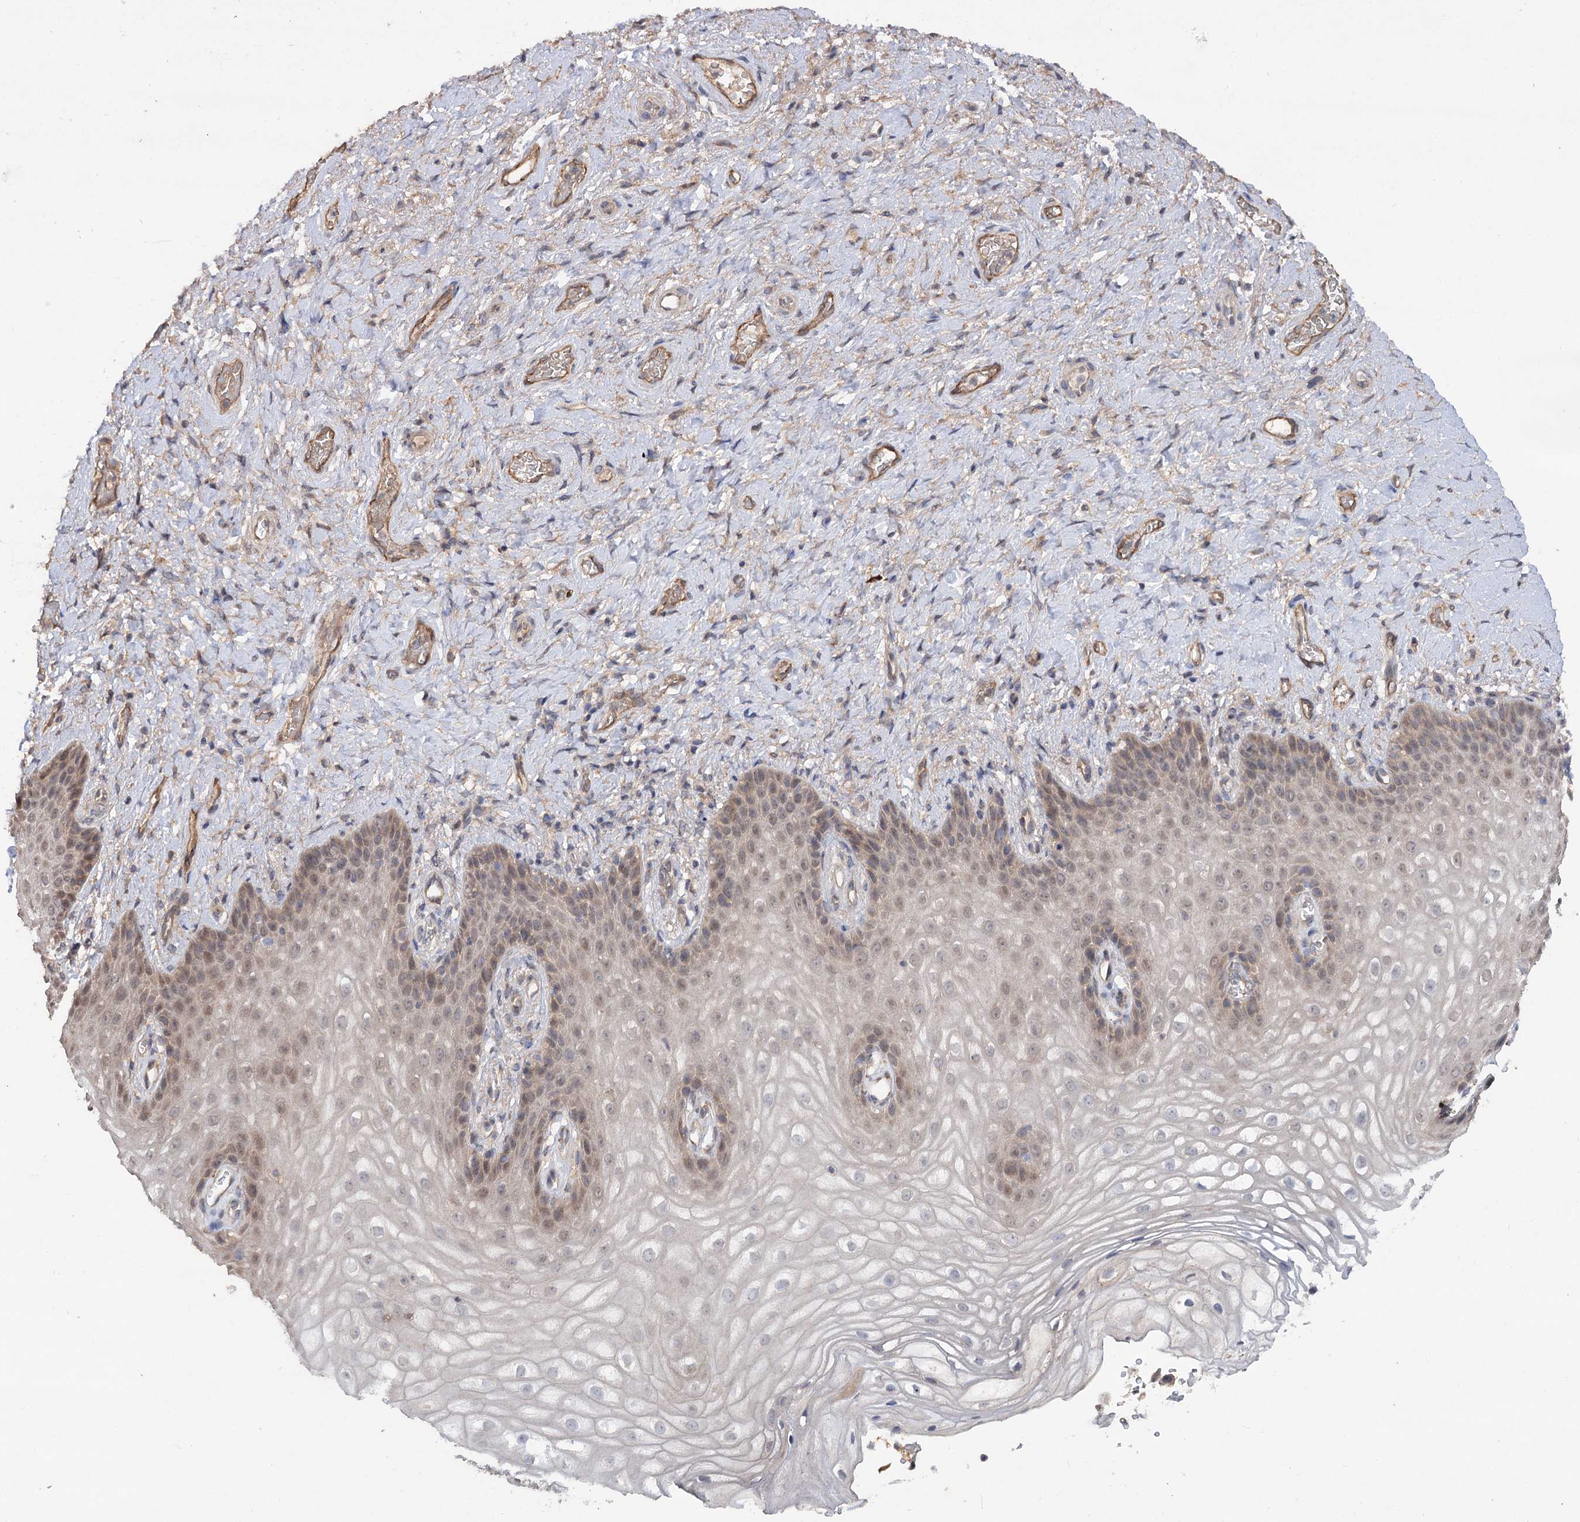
{"staining": {"intensity": "weak", "quantity": ">75%", "location": "nuclear"}, "tissue": "vagina", "cell_type": "Squamous epithelial cells", "image_type": "normal", "snomed": [{"axis": "morphology", "description": "Normal tissue, NOS"}, {"axis": "topography", "description": "Vagina"}], "caption": "Protein staining demonstrates weak nuclear positivity in approximately >75% of squamous epithelial cells in normal vagina.", "gene": "NUDCD2", "patient": {"sex": "female", "age": 60}}